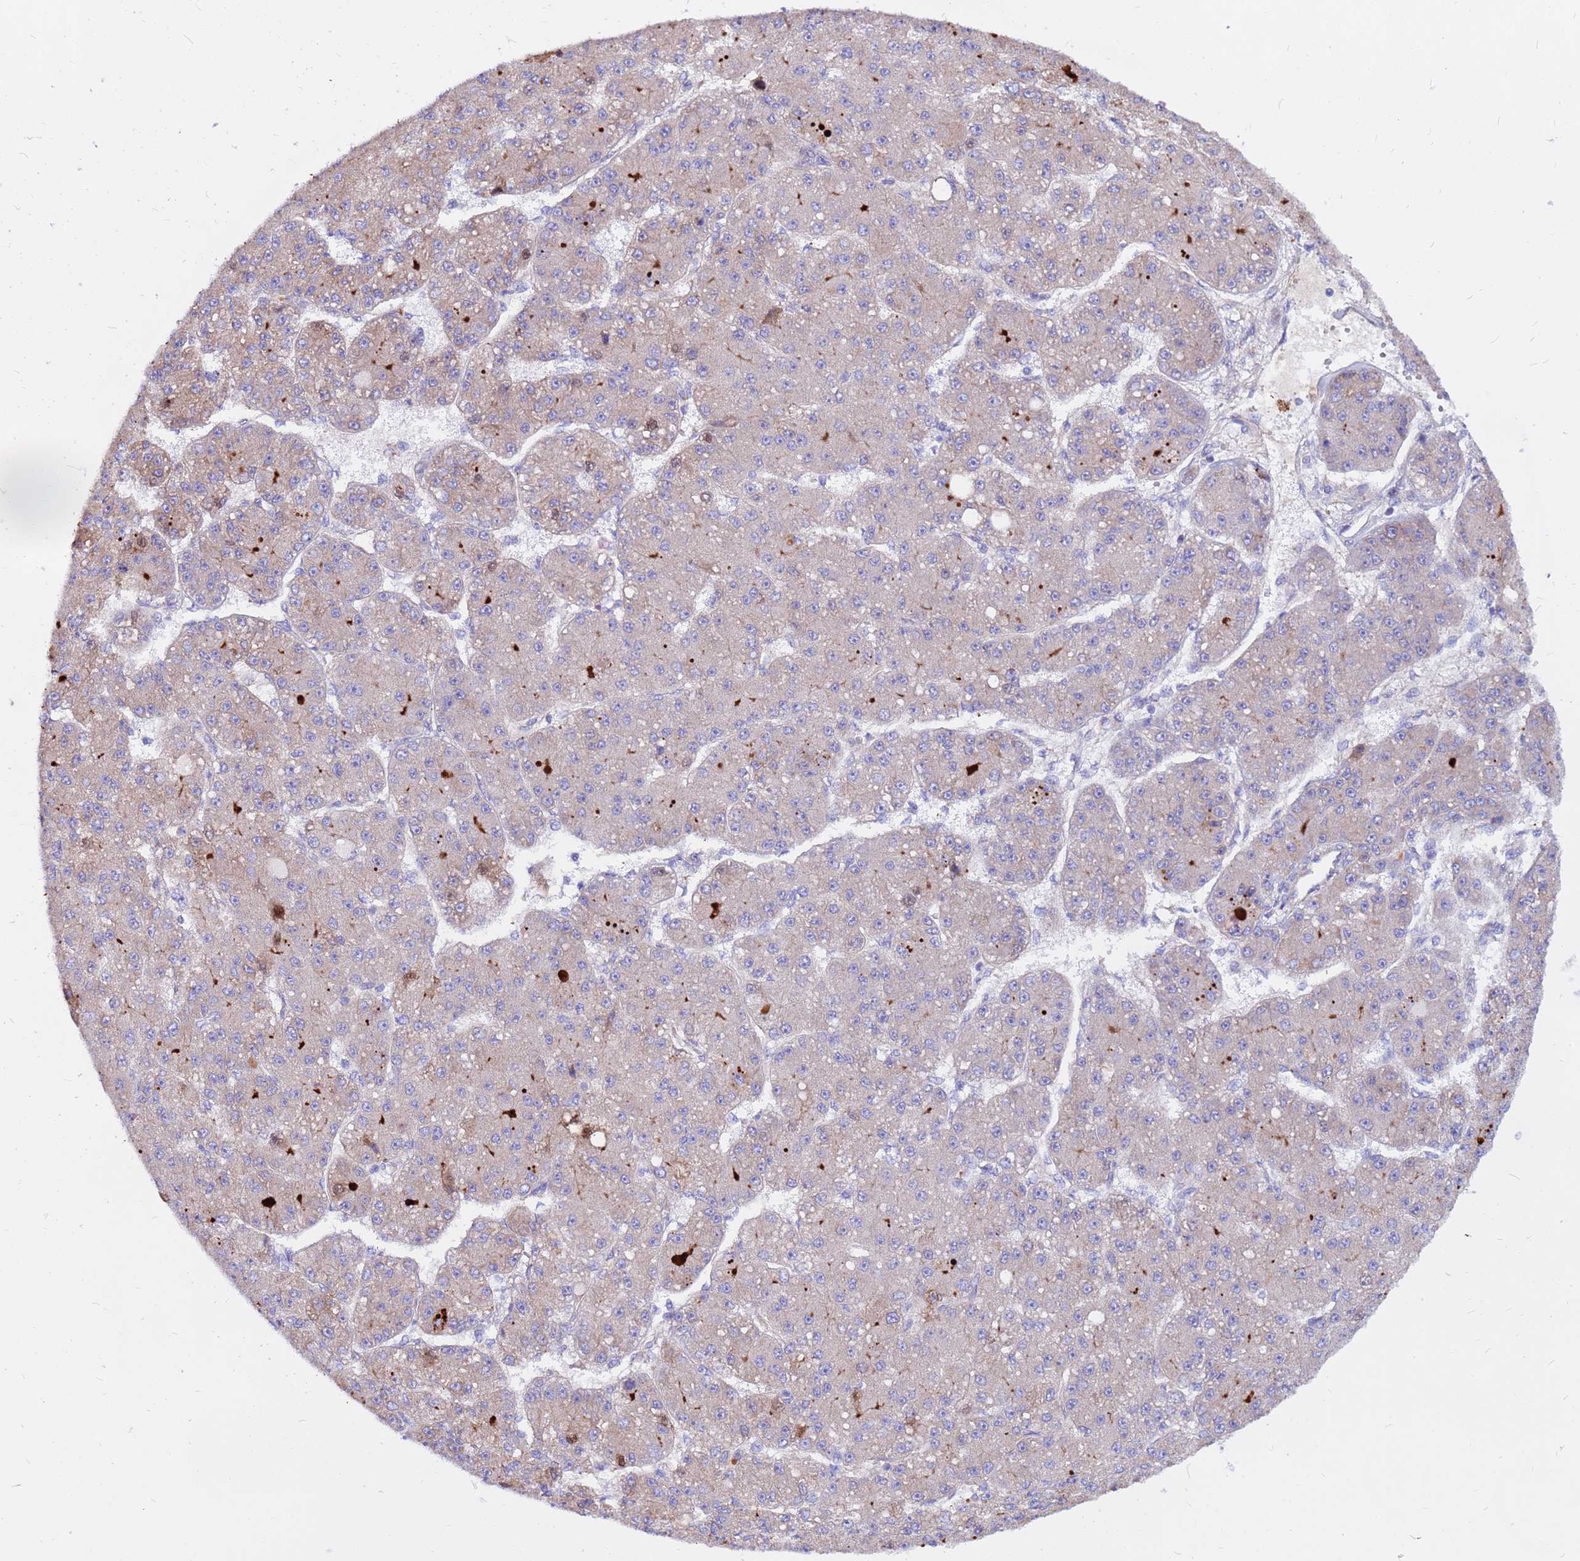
{"staining": {"intensity": "weak", "quantity": "25%-75%", "location": "cytoplasmic/membranous"}, "tissue": "liver cancer", "cell_type": "Tumor cells", "image_type": "cancer", "snomed": [{"axis": "morphology", "description": "Carcinoma, Hepatocellular, NOS"}, {"axis": "topography", "description": "Liver"}], "caption": "Tumor cells show weak cytoplasmic/membranous positivity in about 25%-75% of cells in liver hepatocellular carcinoma.", "gene": "CRHBP", "patient": {"sex": "male", "age": 67}}